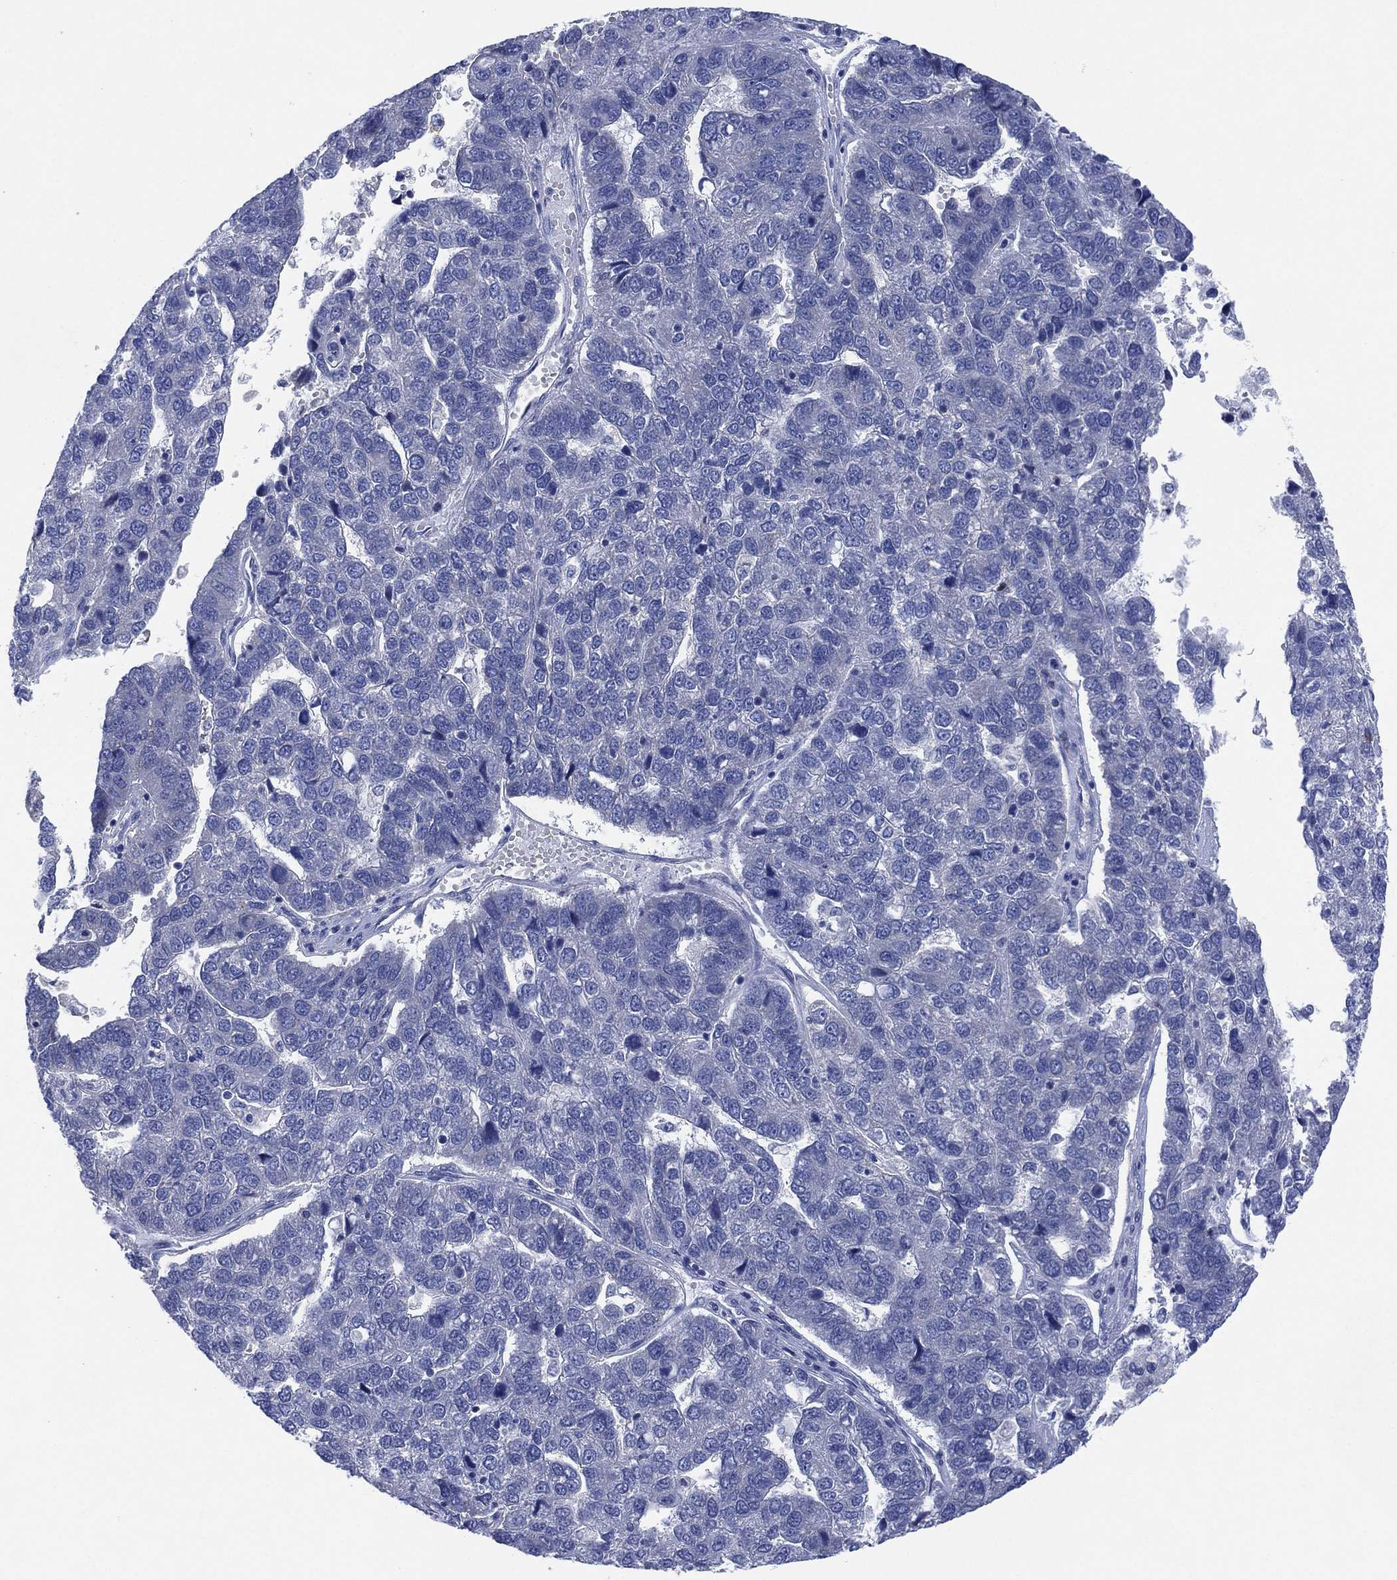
{"staining": {"intensity": "negative", "quantity": "none", "location": "none"}, "tissue": "pancreatic cancer", "cell_type": "Tumor cells", "image_type": "cancer", "snomed": [{"axis": "morphology", "description": "Adenocarcinoma, NOS"}, {"axis": "topography", "description": "Pancreas"}], "caption": "Immunohistochemistry micrograph of neoplastic tissue: human pancreatic adenocarcinoma stained with DAB (3,3'-diaminobenzidine) displays no significant protein expression in tumor cells.", "gene": "CHRNA3", "patient": {"sex": "female", "age": 61}}